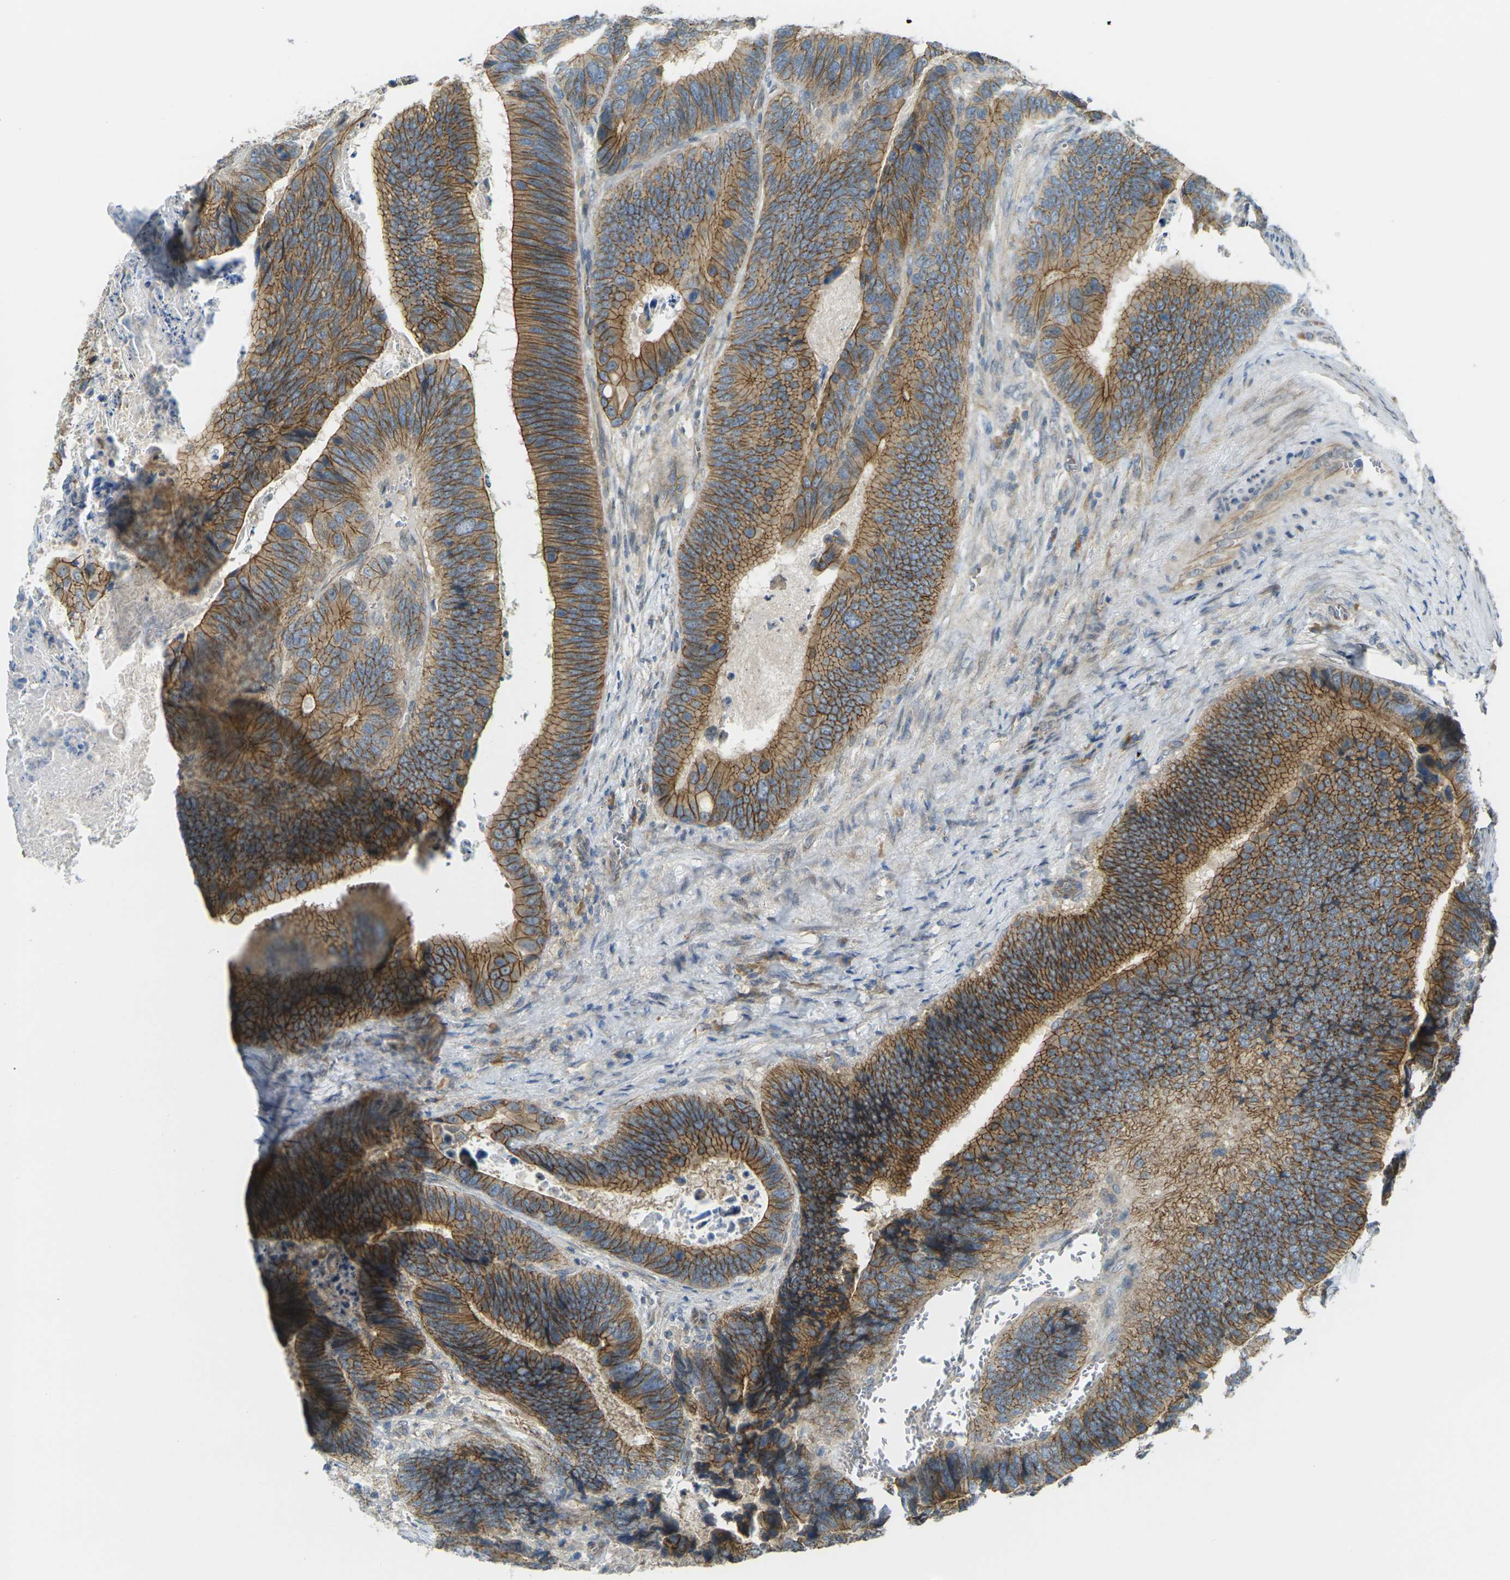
{"staining": {"intensity": "moderate", "quantity": ">75%", "location": "cytoplasmic/membranous"}, "tissue": "colorectal cancer", "cell_type": "Tumor cells", "image_type": "cancer", "snomed": [{"axis": "morphology", "description": "Adenocarcinoma, NOS"}, {"axis": "topography", "description": "Colon"}], "caption": "Immunohistochemistry (DAB (3,3'-diaminobenzidine)) staining of human colorectal cancer demonstrates moderate cytoplasmic/membranous protein staining in about >75% of tumor cells.", "gene": "RHBDD1", "patient": {"sex": "male", "age": 72}}